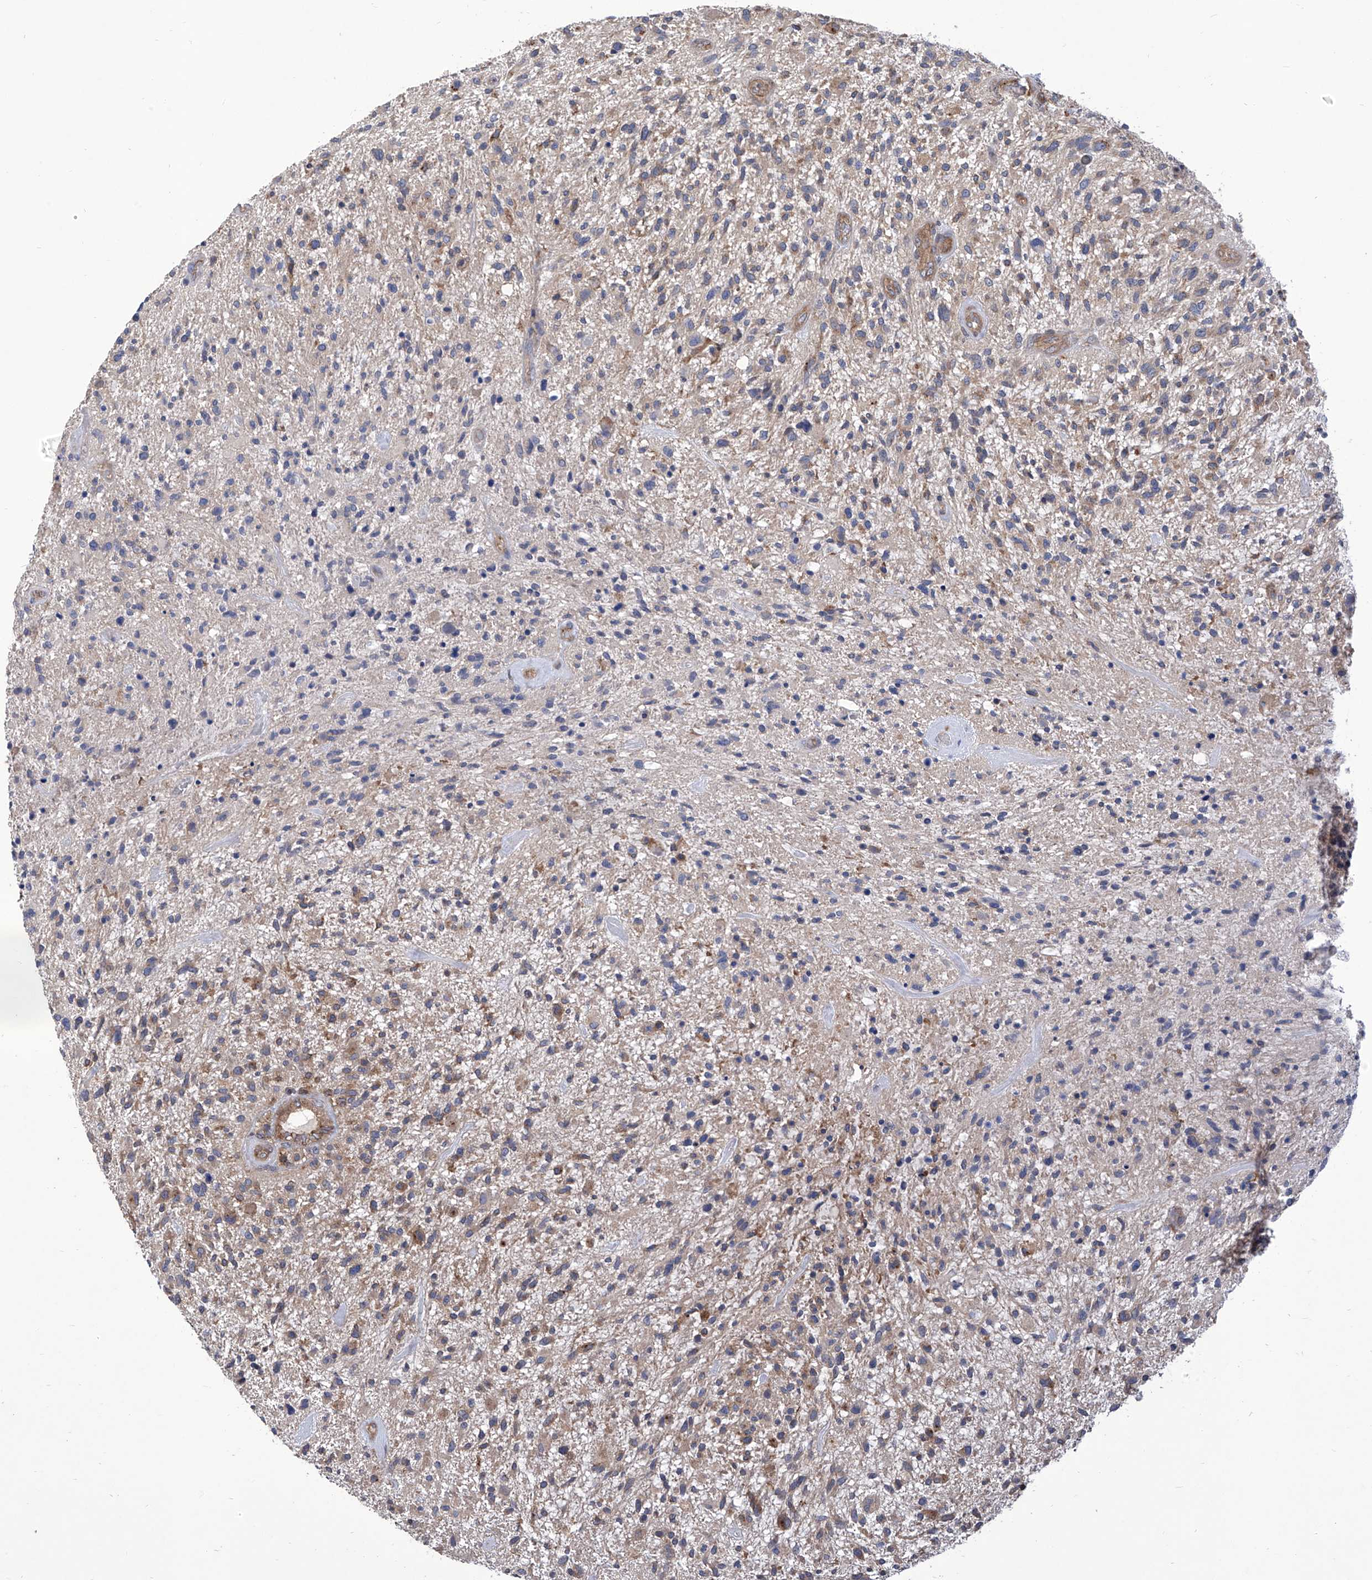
{"staining": {"intensity": "moderate", "quantity": "<25%", "location": "cytoplasmic/membranous"}, "tissue": "glioma", "cell_type": "Tumor cells", "image_type": "cancer", "snomed": [{"axis": "morphology", "description": "Glioma, malignant, High grade"}, {"axis": "topography", "description": "Brain"}], "caption": "About <25% of tumor cells in malignant glioma (high-grade) show moderate cytoplasmic/membranous protein staining as visualized by brown immunohistochemical staining.", "gene": "TJAP1", "patient": {"sex": "male", "age": 47}}